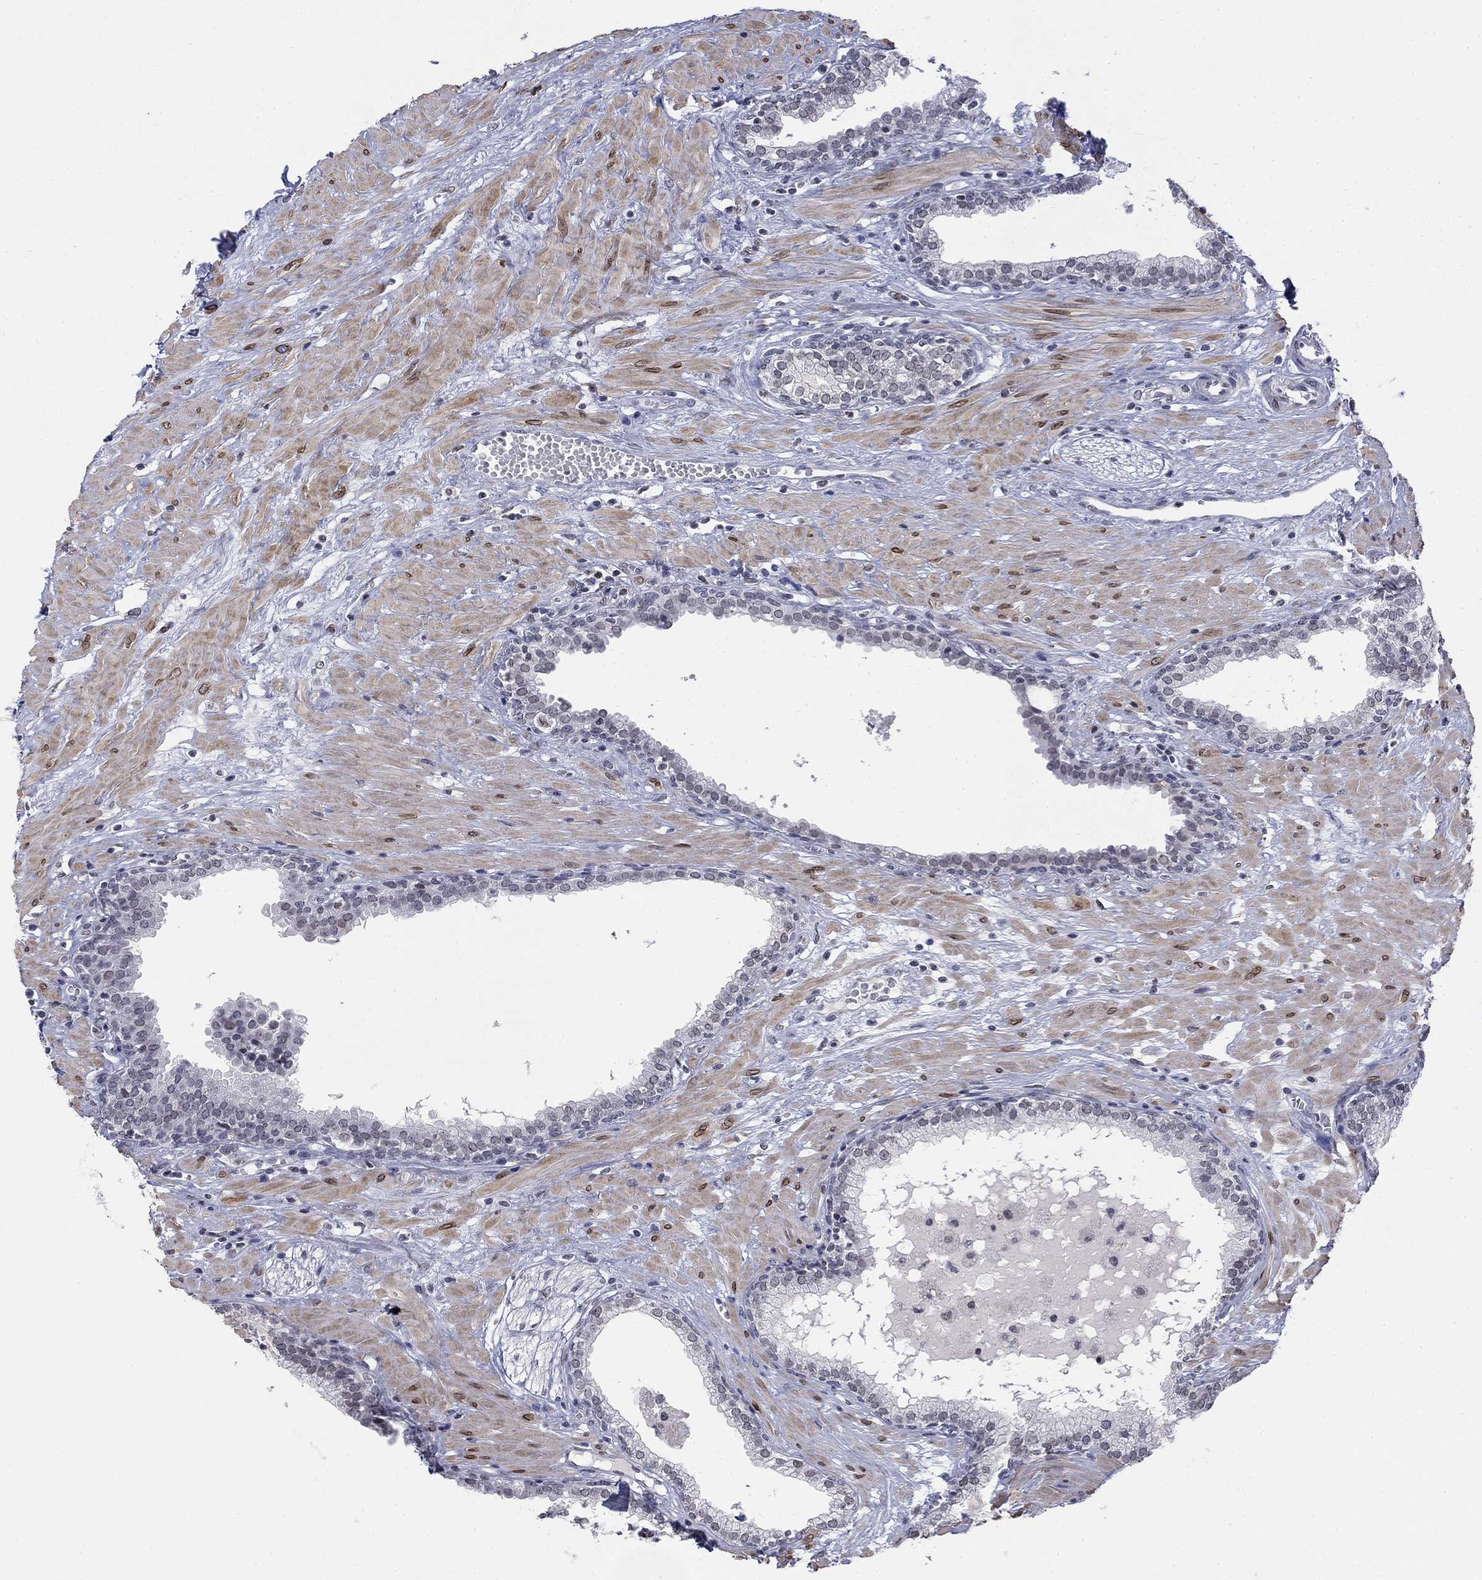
{"staining": {"intensity": "weak", "quantity": "25%-75%", "location": "cytoplasmic/membranous,nuclear"}, "tissue": "prostate", "cell_type": "Glandular cells", "image_type": "normal", "snomed": [{"axis": "morphology", "description": "Normal tissue, NOS"}, {"axis": "topography", "description": "Prostate"}], "caption": "Immunohistochemistry of unremarkable human prostate shows low levels of weak cytoplasmic/membranous,nuclear positivity in approximately 25%-75% of glandular cells. (IHC, brightfield microscopy, high magnification).", "gene": "TOR1AIP1", "patient": {"sex": "male", "age": 64}}